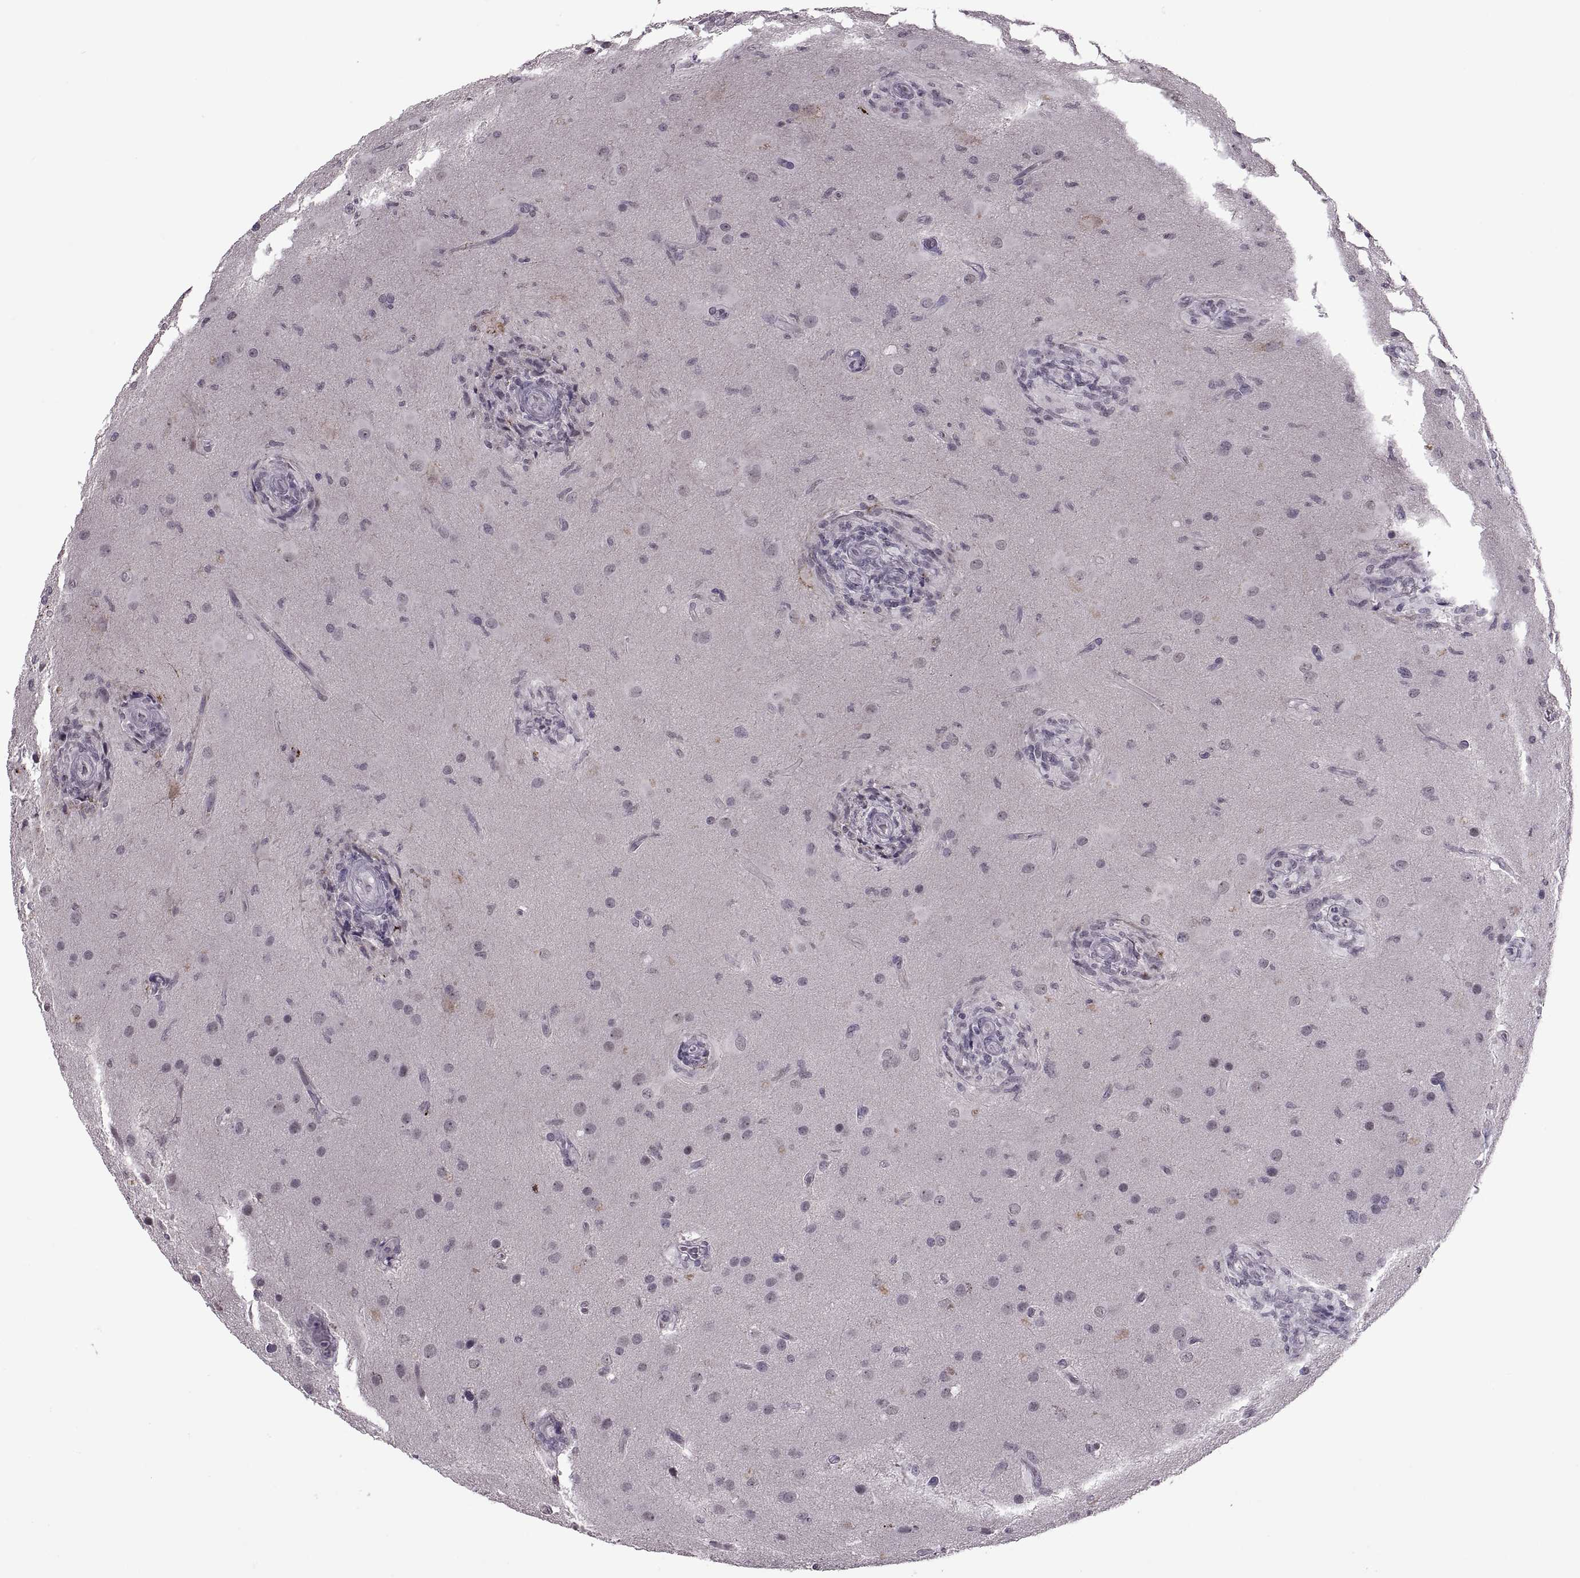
{"staining": {"intensity": "negative", "quantity": "none", "location": "none"}, "tissue": "glioma", "cell_type": "Tumor cells", "image_type": "cancer", "snomed": [{"axis": "morphology", "description": "Glioma, malignant, High grade"}, {"axis": "topography", "description": "Brain"}], "caption": "Tumor cells are negative for protein expression in human glioma. (DAB (3,3'-diaminobenzidine) immunohistochemistry (IHC) visualized using brightfield microscopy, high magnification).", "gene": "OTP", "patient": {"sex": "male", "age": 68}}